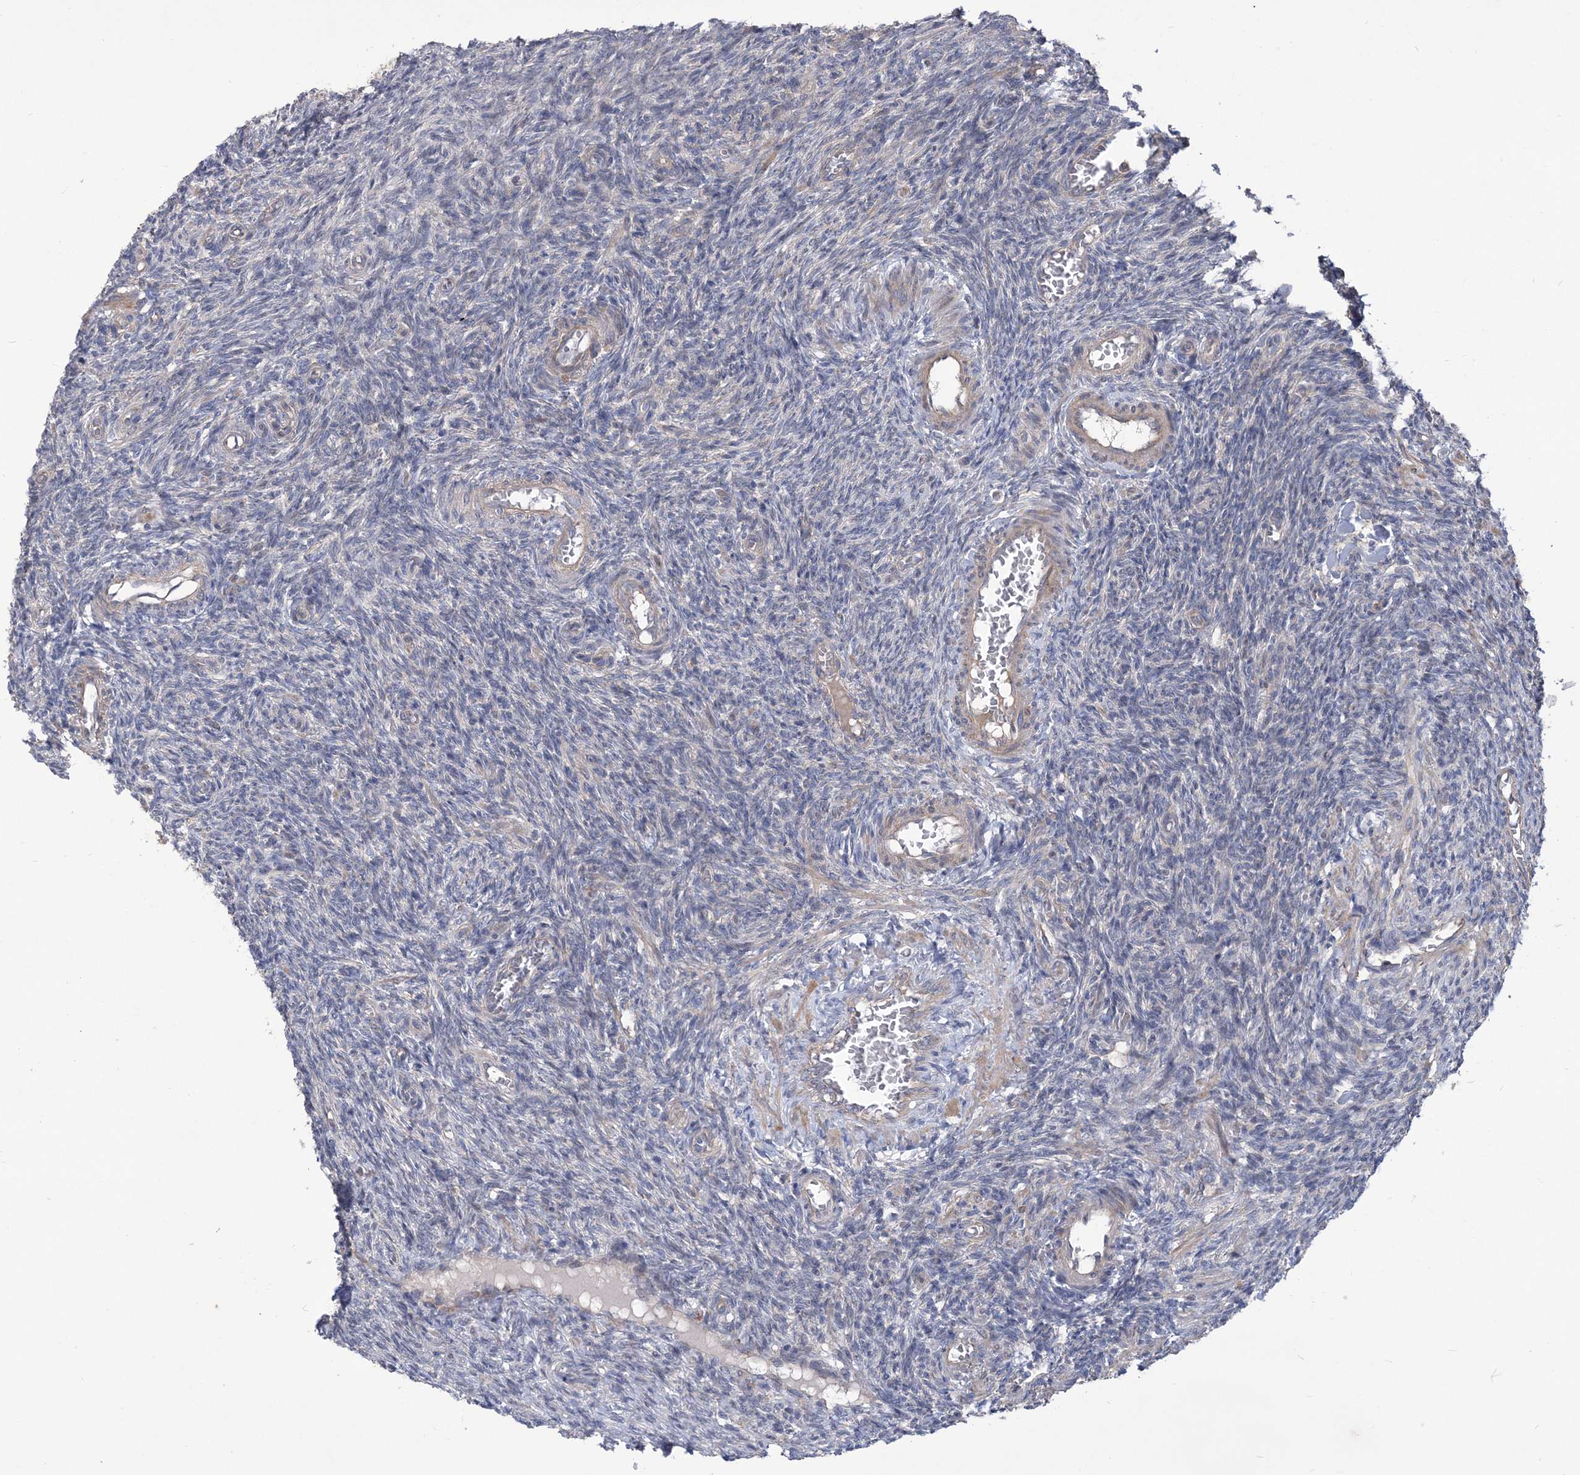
{"staining": {"intensity": "negative", "quantity": "none", "location": "none"}, "tissue": "ovary", "cell_type": "Ovarian stroma cells", "image_type": "normal", "snomed": [{"axis": "morphology", "description": "Normal tissue, NOS"}, {"axis": "topography", "description": "Ovary"}], "caption": "There is no significant staining in ovarian stroma cells of ovary. (Brightfield microscopy of DAB (3,3'-diaminobenzidine) IHC at high magnification).", "gene": "MTRF1L", "patient": {"sex": "female", "age": 27}}